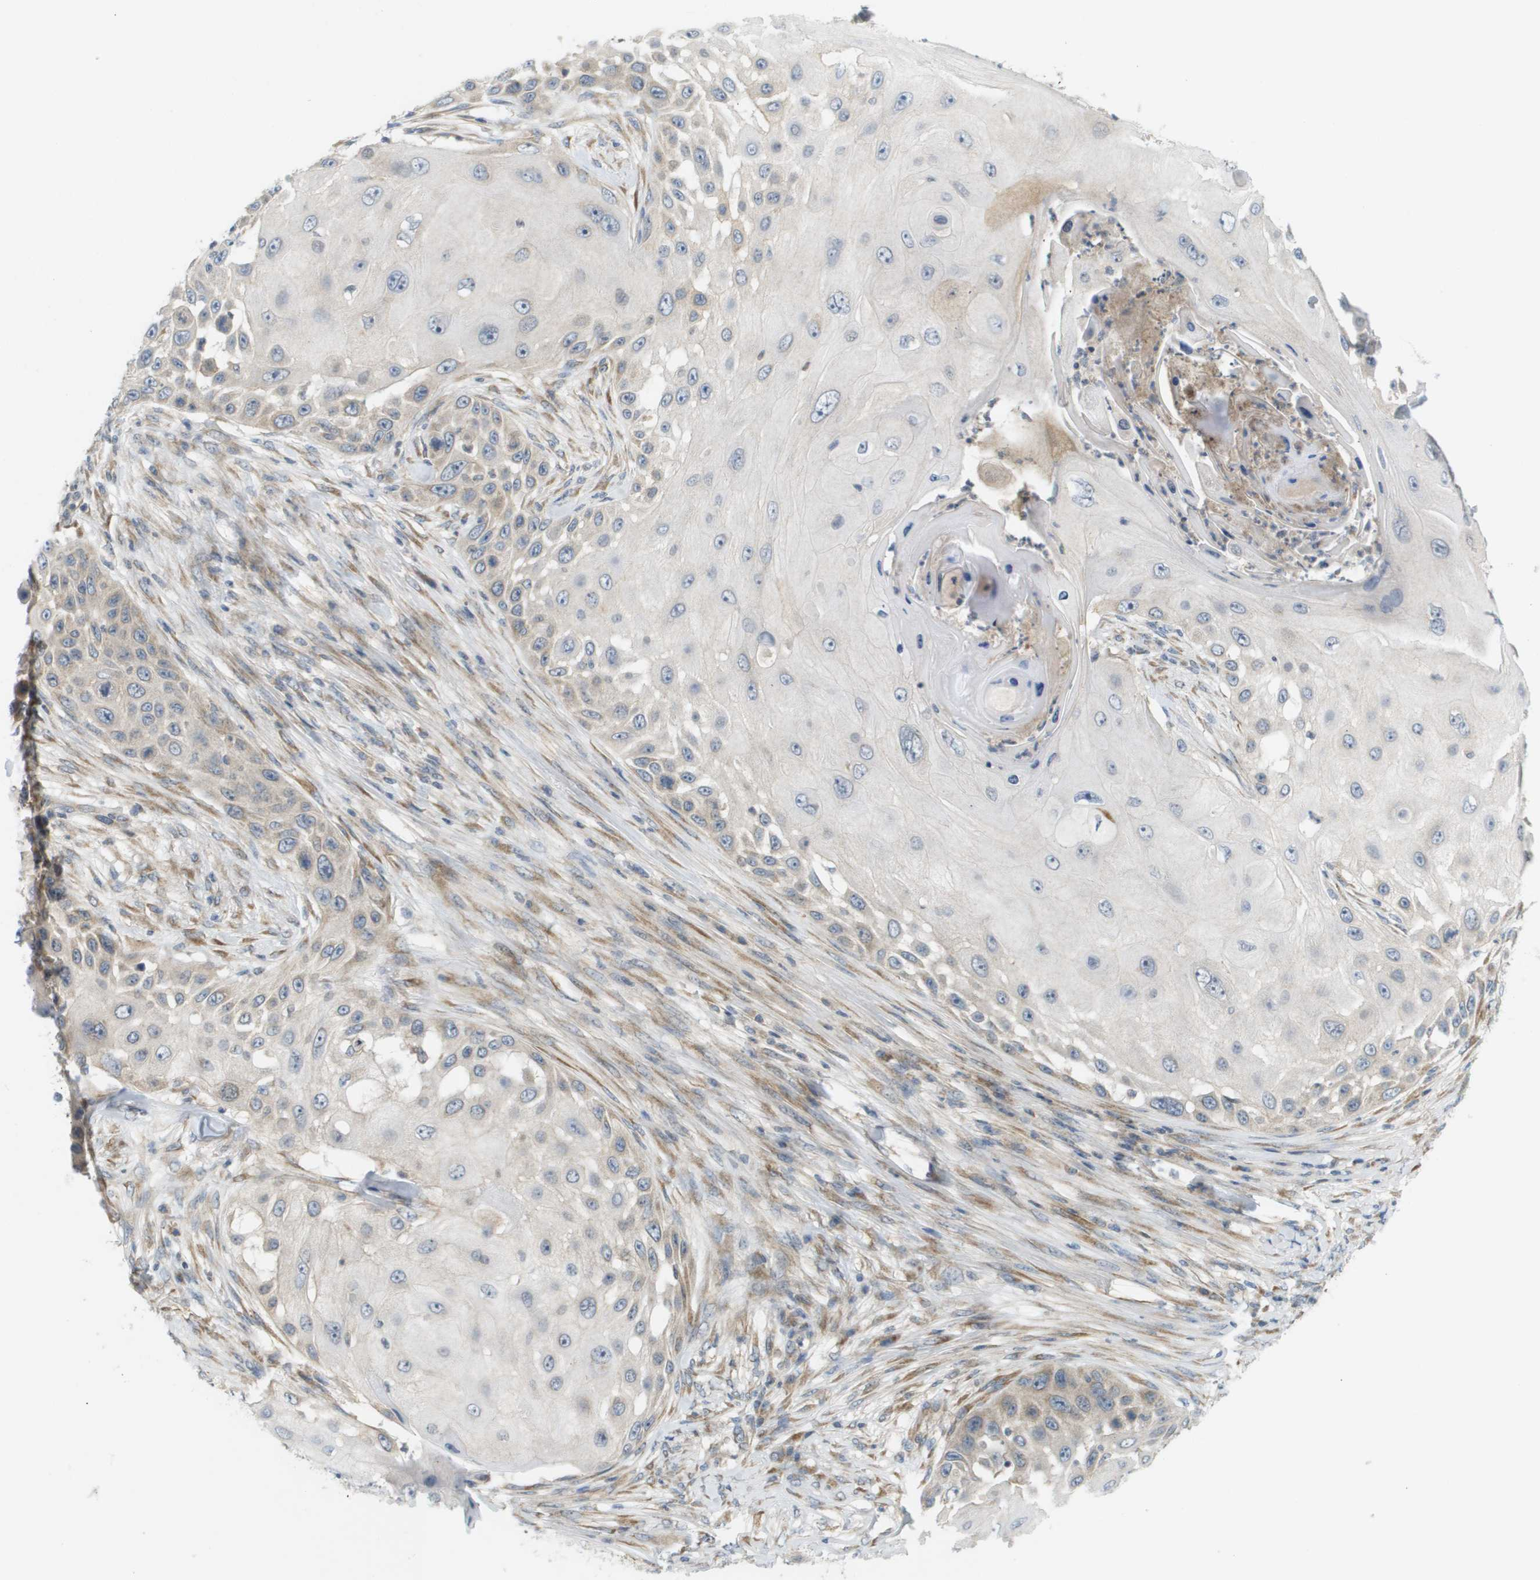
{"staining": {"intensity": "weak", "quantity": "<25%", "location": "cytoplasmic/membranous"}, "tissue": "skin cancer", "cell_type": "Tumor cells", "image_type": "cancer", "snomed": [{"axis": "morphology", "description": "Squamous cell carcinoma, NOS"}, {"axis": "topography", "description": "Skin"}], "caption": "Protein analysis of squamous cell carcinoma (skin) displays no significant staining in tumor cells.", "gene": "PROC", "patient": {"sex": "female", "age": 44}}